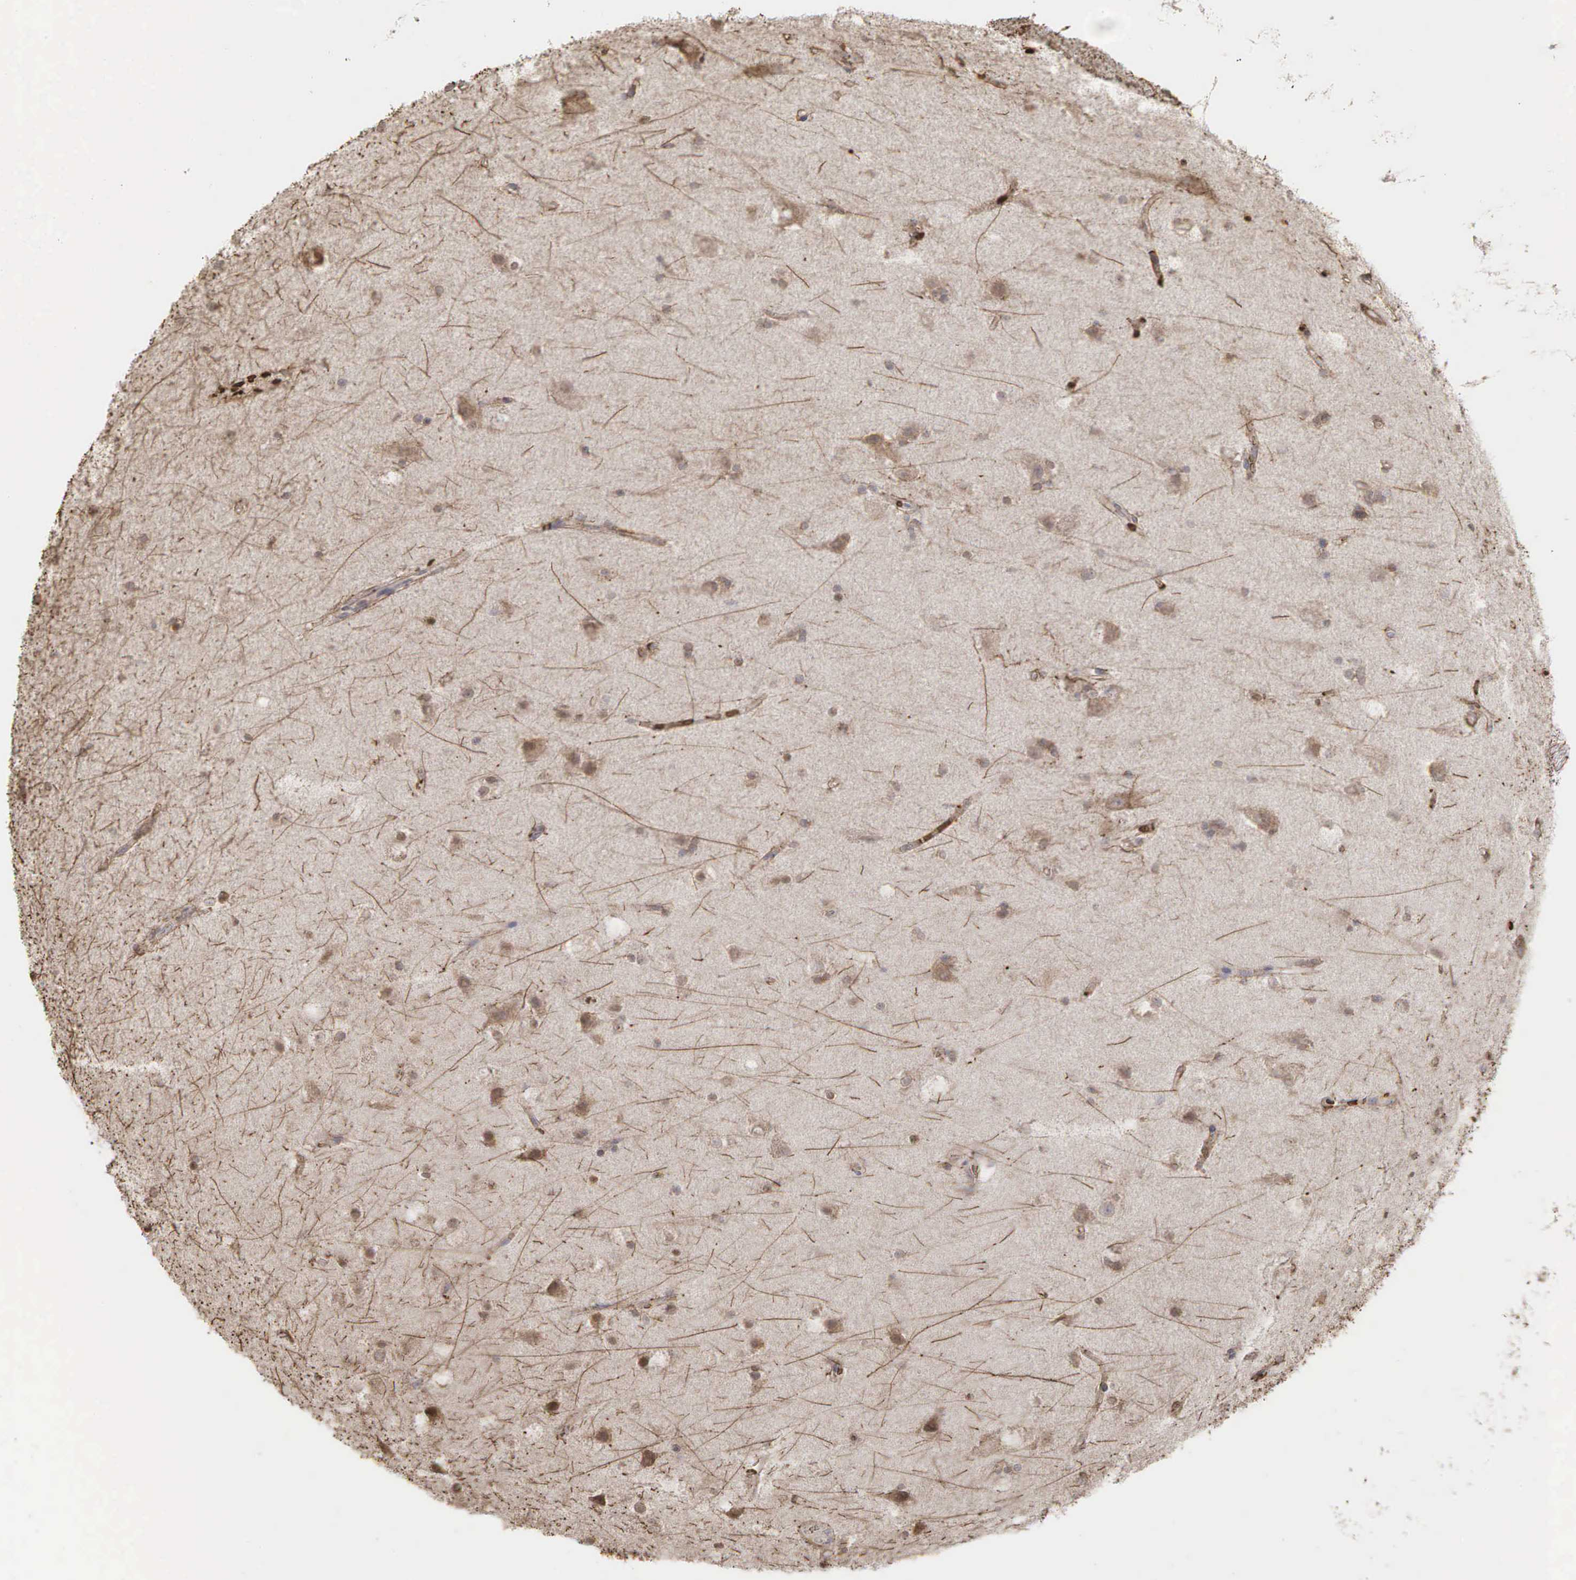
{"staining": {"intensity": "moderate", "quantity": "25%-75%", "location": "cytoplasmic/membranous"}, "tissue": "cerebral cortex", "cell_type": "Endothelial cells", "image_type": "normal", "snomed": [{"axis": "morphology", "description": "Normal tissue, NOS"}, {"axis": "topography", "description": "Cerebral cortex"}, {"axis": "topography", "description": "Hippocampus"}], "caption": "Immunohistochemical staining of unremarkable human cerebral cortex demonstrates medium levels of moderate cytoplasmic/membranous expression in about 25%-75% of endothelial cells. The protein of interest is stained brown, and the nuclei are stained in blue (DAB (3,3'-diaminobenzidine) IHC with brightfield microscopy, high magnification).", "gene": "PABPC5", "patient": {"sex": "female", "age": 19}}